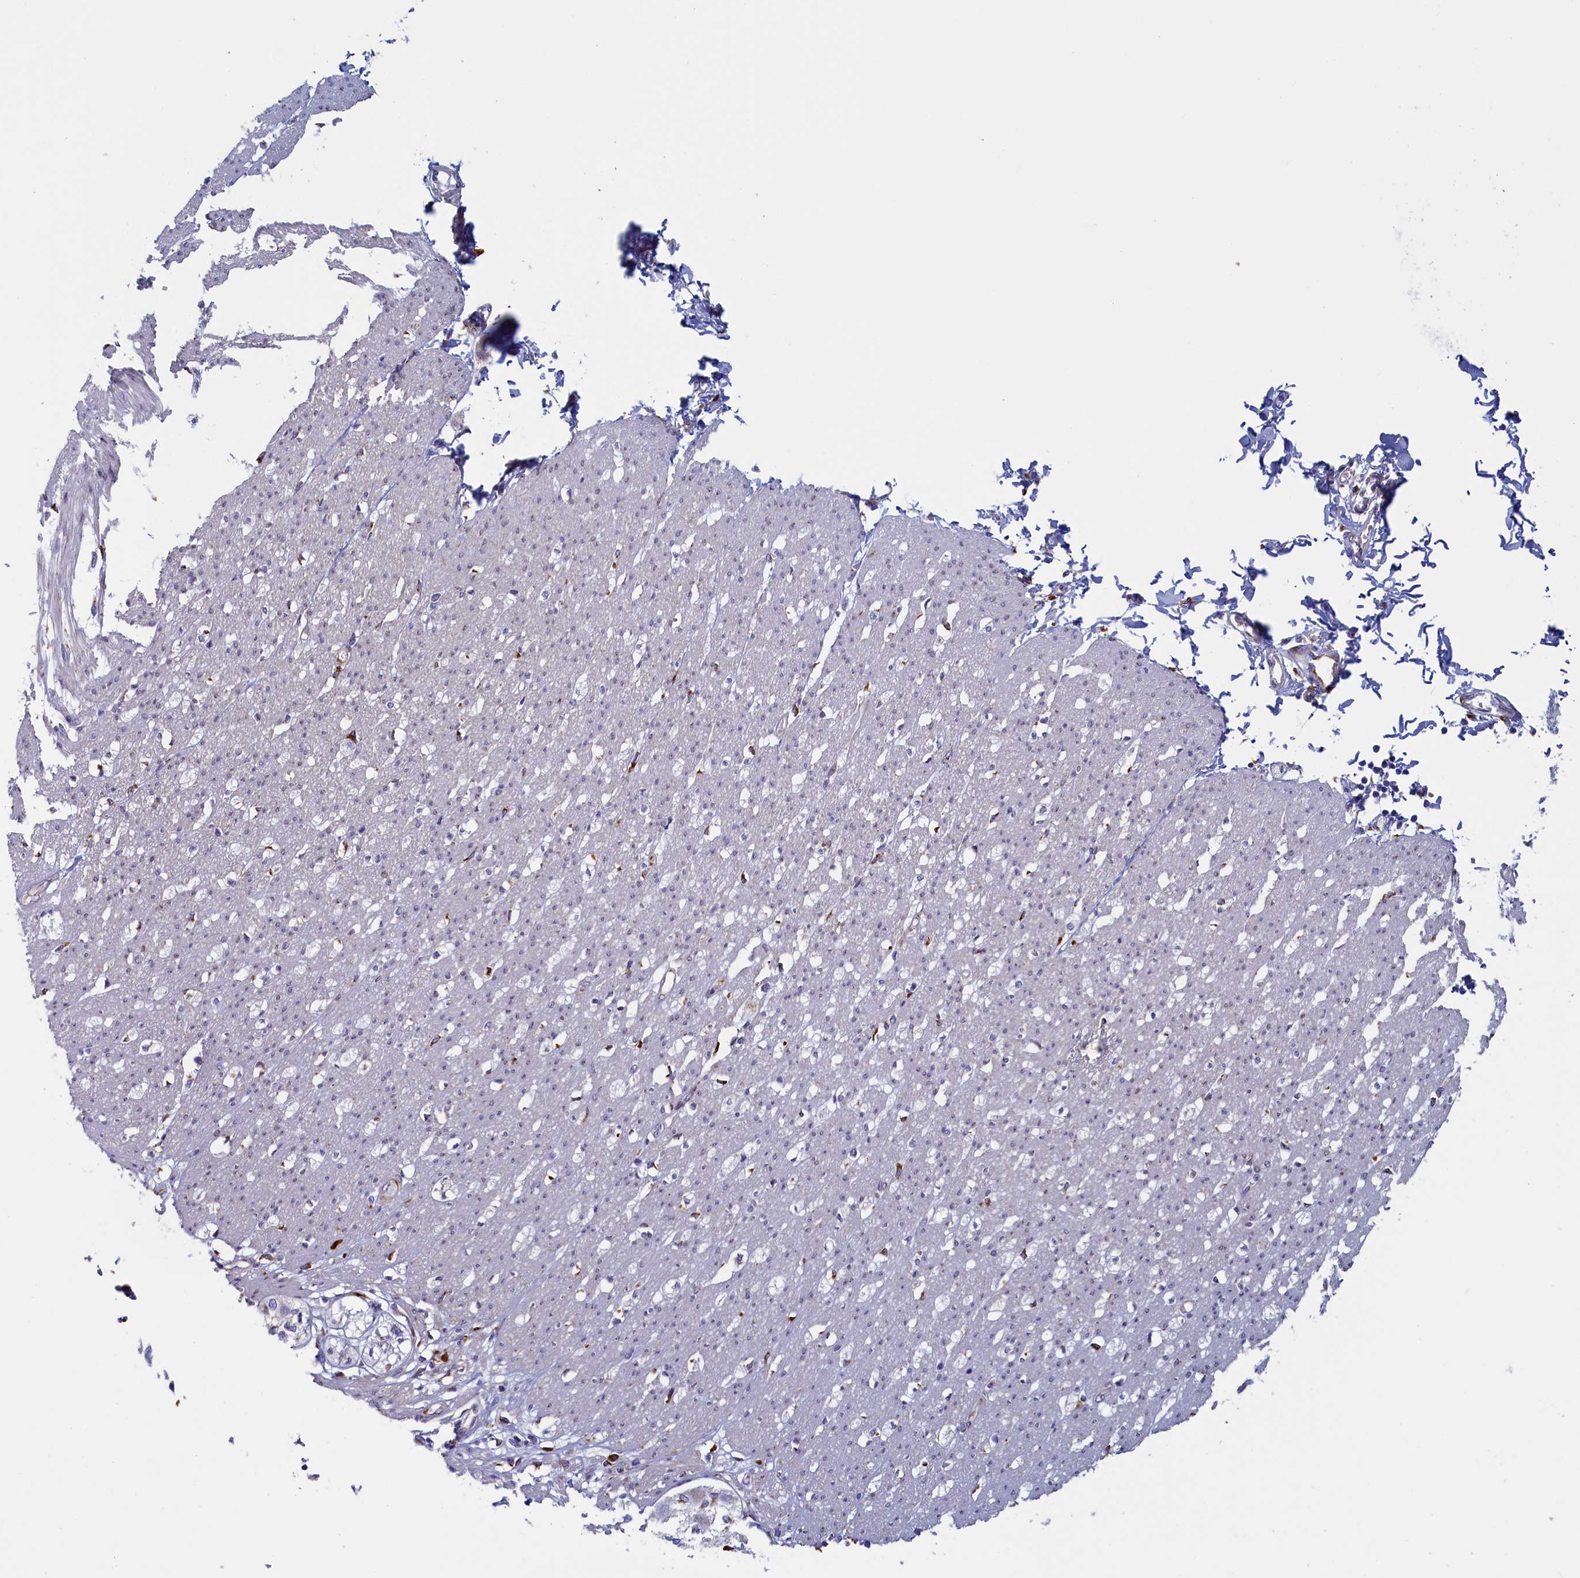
{"staining": {"intensity": "moderate", "quantity": "25%-75%", "location": "cytoplasmic/membranous"}, "tissue": "smooth muscle", "cell_type": "Smooth muscle cells", "image_type": "normal", "snomed": [{"axis": "morphology", "description": "Normal tissue, NOS"}, {"axis": "morphology", "description": "Adenocarcinoma, NOS"}, {"axis": "topography", "description": "Colon"}, {"axis": "topography", "description": "Peripheral nerve tissue"}], "caption": "A brown stain shows moderate cytoplasmic/membranous positivity of a protein in smooth muscle cells of normal smooth muscle. The staining is performed using DAB (3,3'-diaminobenzidine) brown chromogen to label protein expression. The nuclei are counter-stained blue using hematoxylin.", "gene": "CCDC68", "patient": {"sex": "male", "age": 14}}